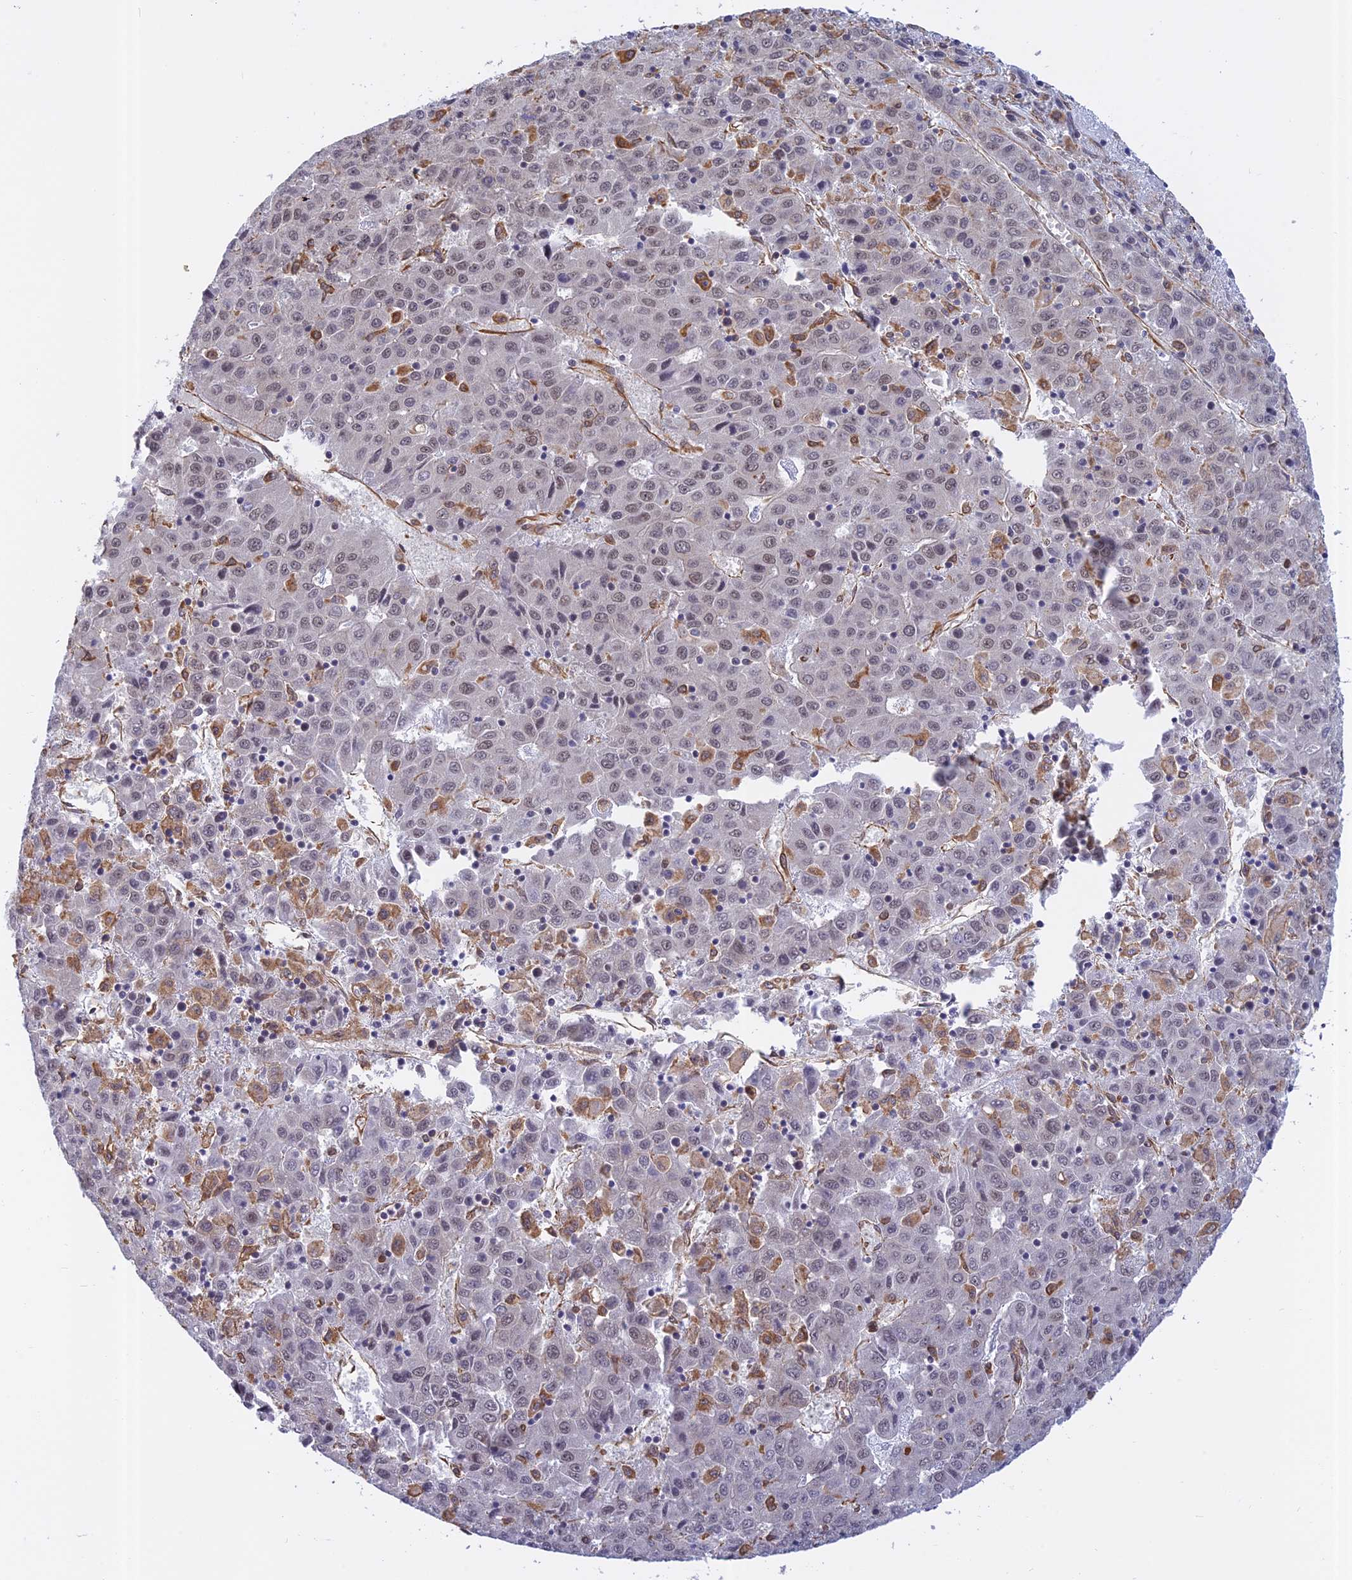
{"staining": {"intensity": "weak", "quantity": "<25%", "location": "nuclear"}, "tissue": "liver cancer", "cell_type": "Tumor cells", "image_type": "cancer", "snomed": [{"axis": "morphology", "description": "Carcinoma, Hepatocellular, NOS"}, {"axis": "topography", "description": "Liver"}], "caption": "Immunohistochemical staining of human liver cancer (hepatocellular carcinoma) displays no significant staining in tumor cells. (DAB (3,3'-diaminobenzidine) IHC with hematoxylin counter stain).", "gene": "PAGR1", "patient": {"sex": "female", "age": 53}}